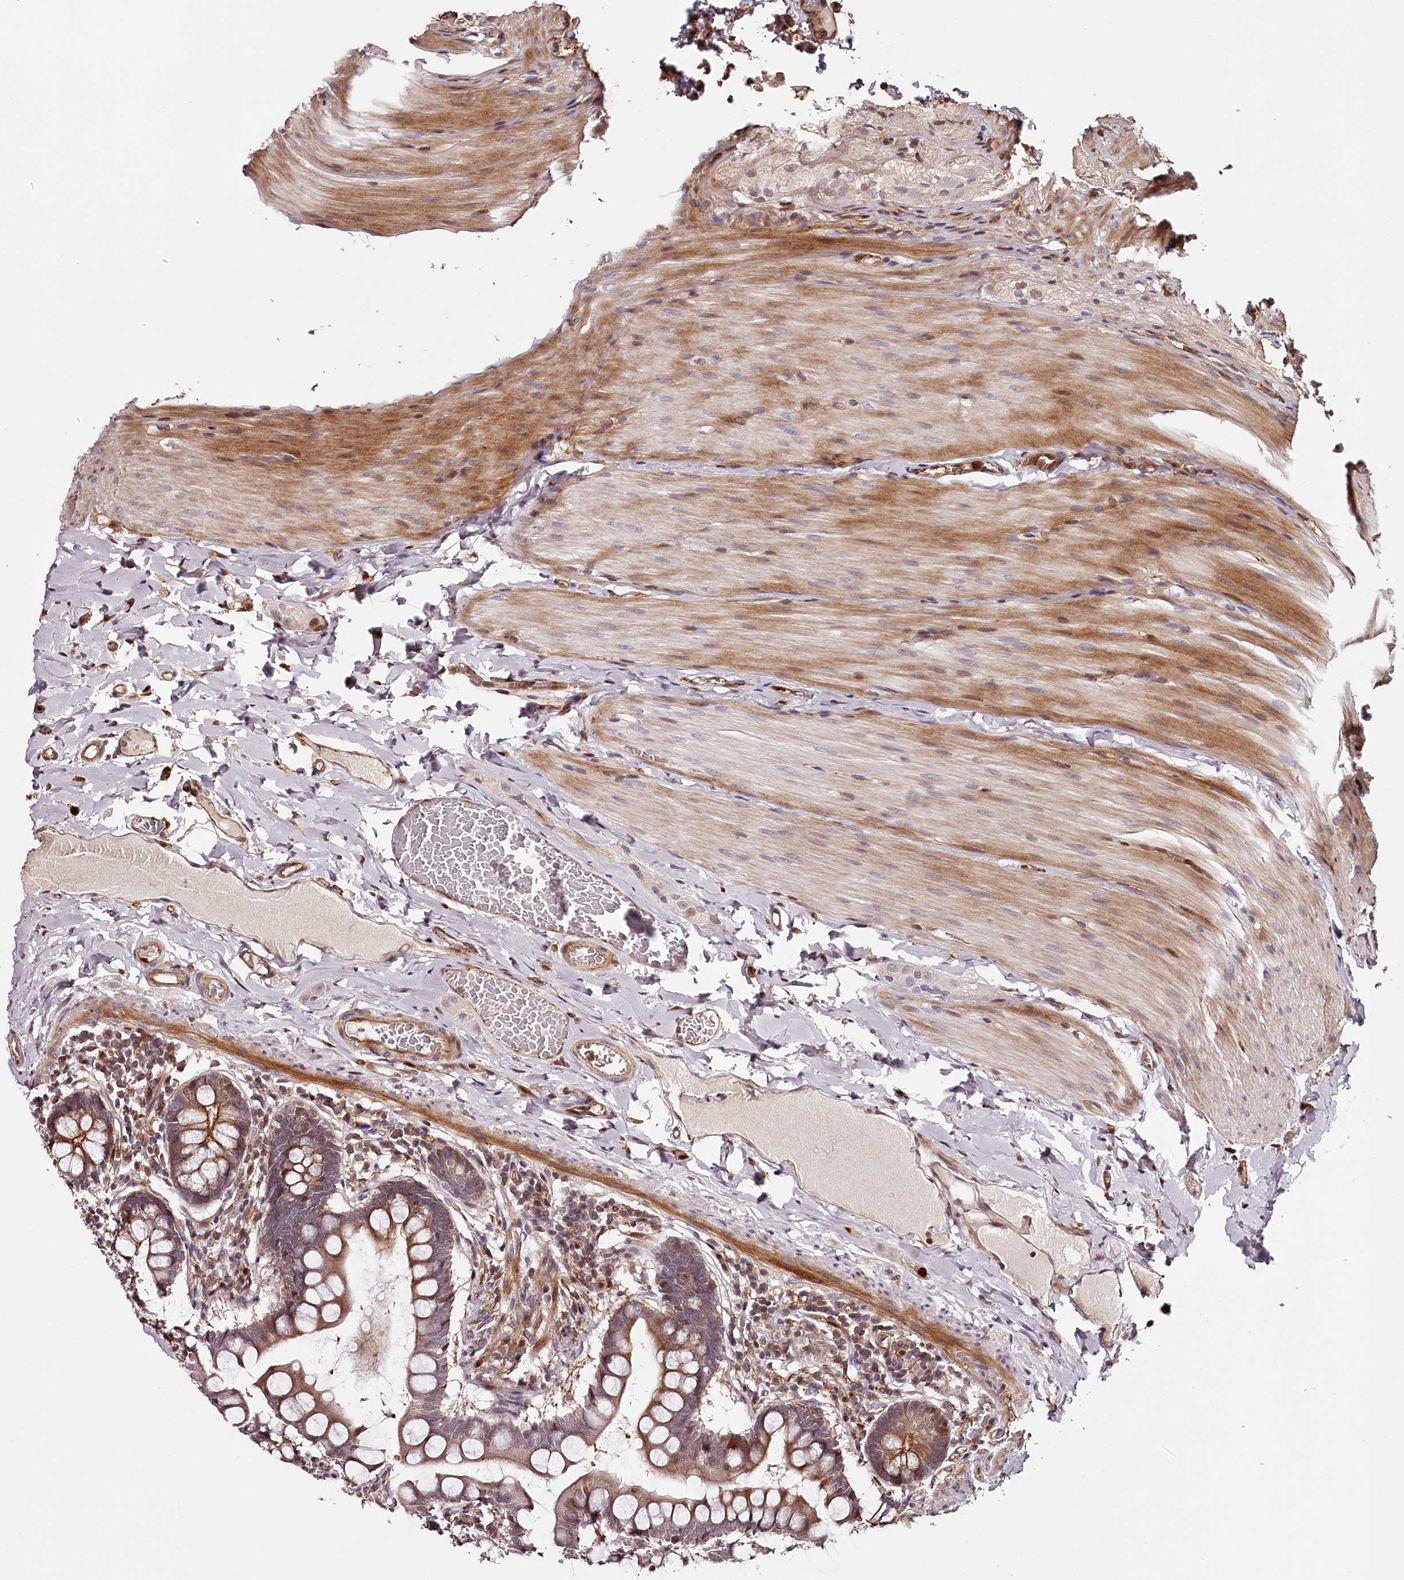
{"staining": {"intensity": "moderate", "quantity": ">75%", "location": "cytoplasmic/membranous"}, "tissue": "small intestine", "cell_type": "Glandular cells", "image_type": "normal", "snomed": [{"axis": "morphology", "description": "Normal tissue, NOS"}, {"axis": "topography", "description": "Small intestine"}], "caption": "Glandular cells demonstrate medium levels of moderate cytoplasmic/membranous positivity in approximately >75% of cells in normal small intestine. The protein is stained brown, and the nuclei are stained in blue (DAB (3,3'-diaminobenzidine) IHC with brightfield microscopy, high magnification).", "gene": "KIF14", "patient": {"sex": "male", "age": 41}}